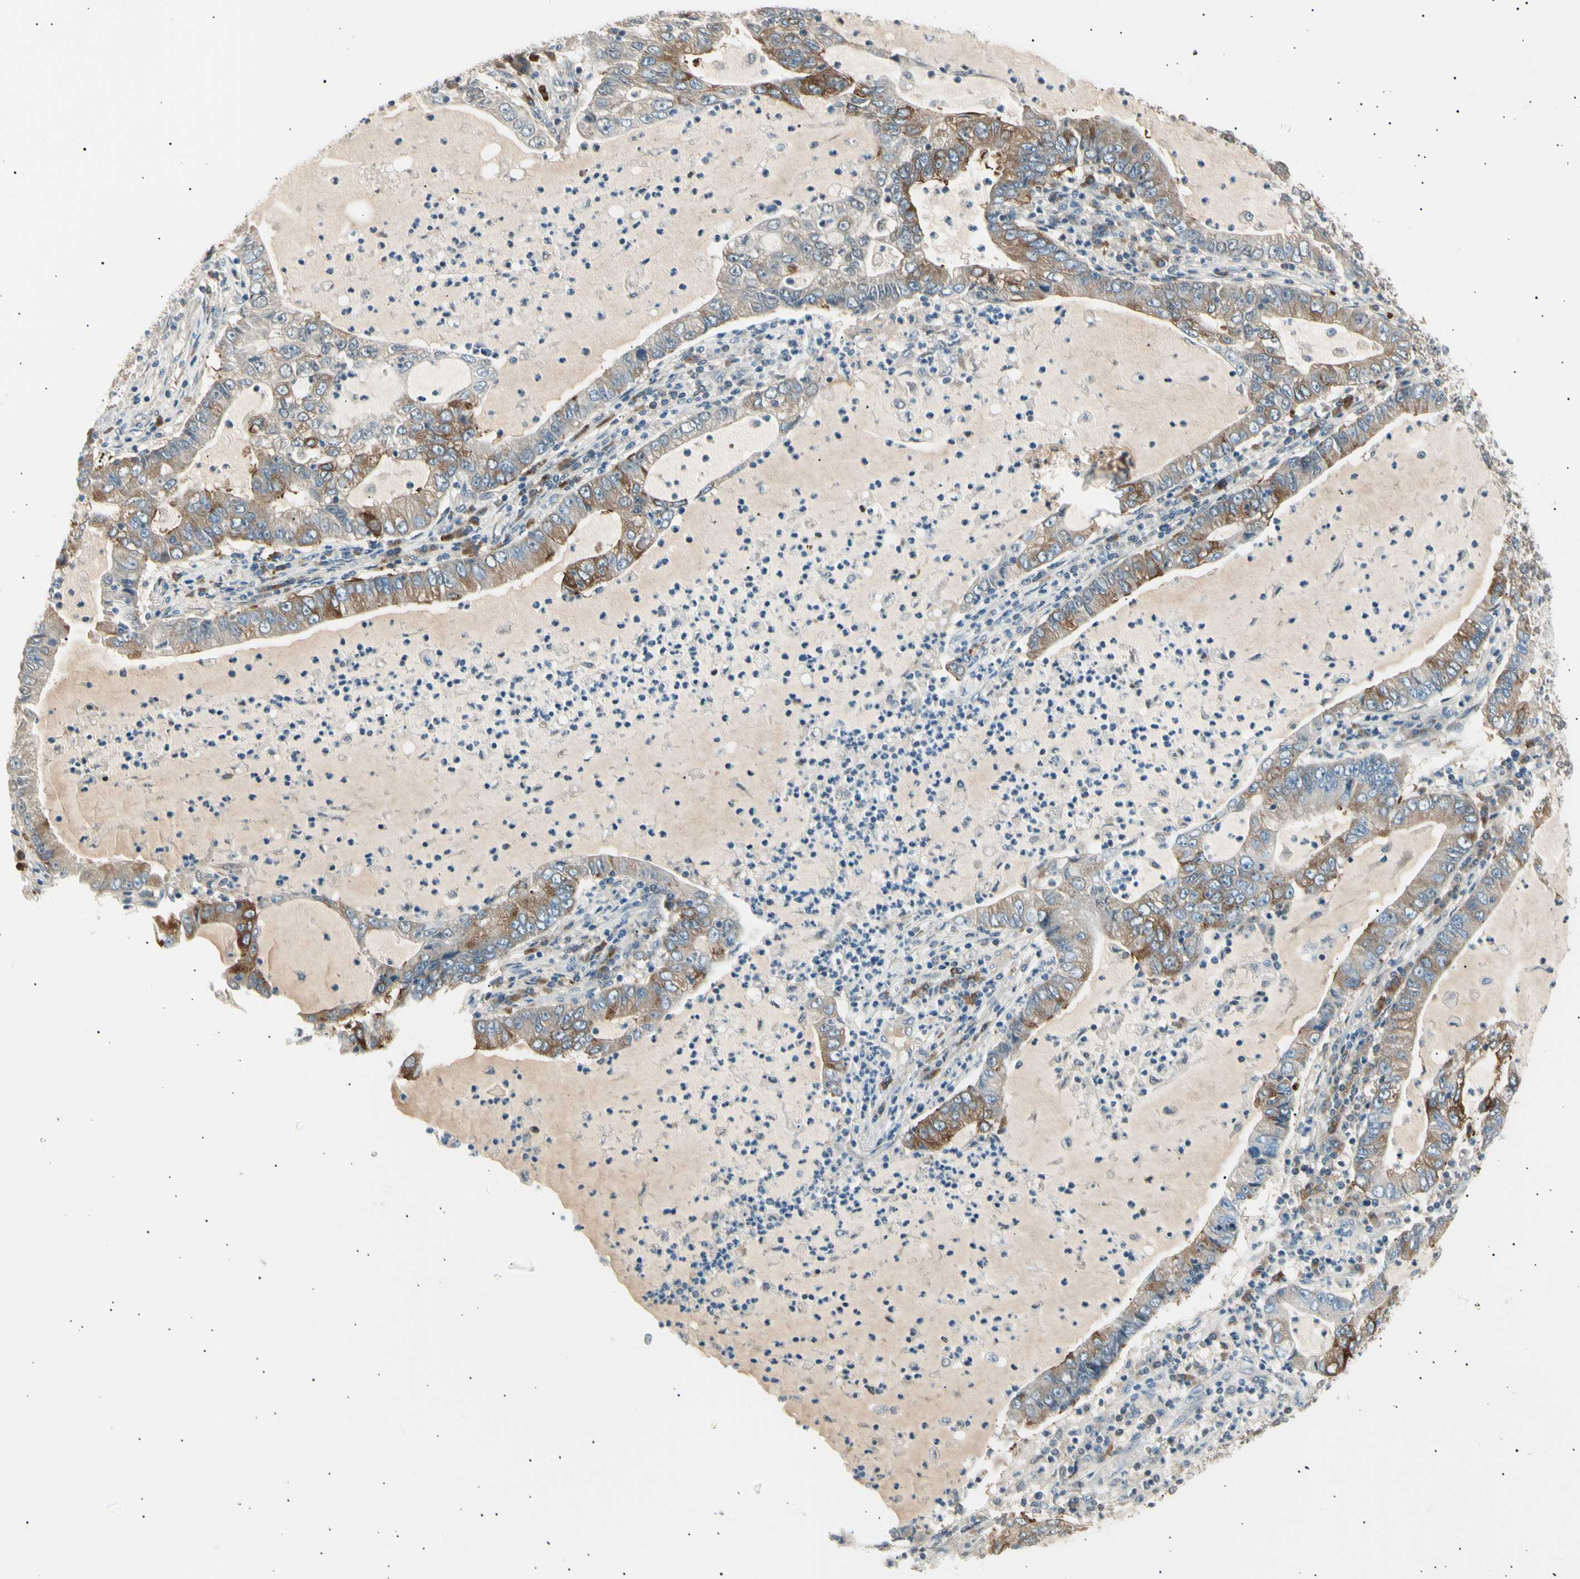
{"staining": {"intensity": "moderate", "quantity": "25%-75%", "location": "cytoplasmic/membranous"}, "tissue": "lung cancer", "cell_type": "Tumor cells", "image_type": "cancer", "snomed": [{"axis": "morphology", "description": "Adenocarcinoma, NOS"}, {"axis": "topography", "description": "Lung"}], "caption": "IHC micrograph of lung adenocarcinoma stained for a protein (brown), which exhibits medium levels of moderate cytoplasmic/membranous staining in about 25%-75% of tumor cells.", "gene": "LHPP", "patient": {"sex": "female", "age": 51}}